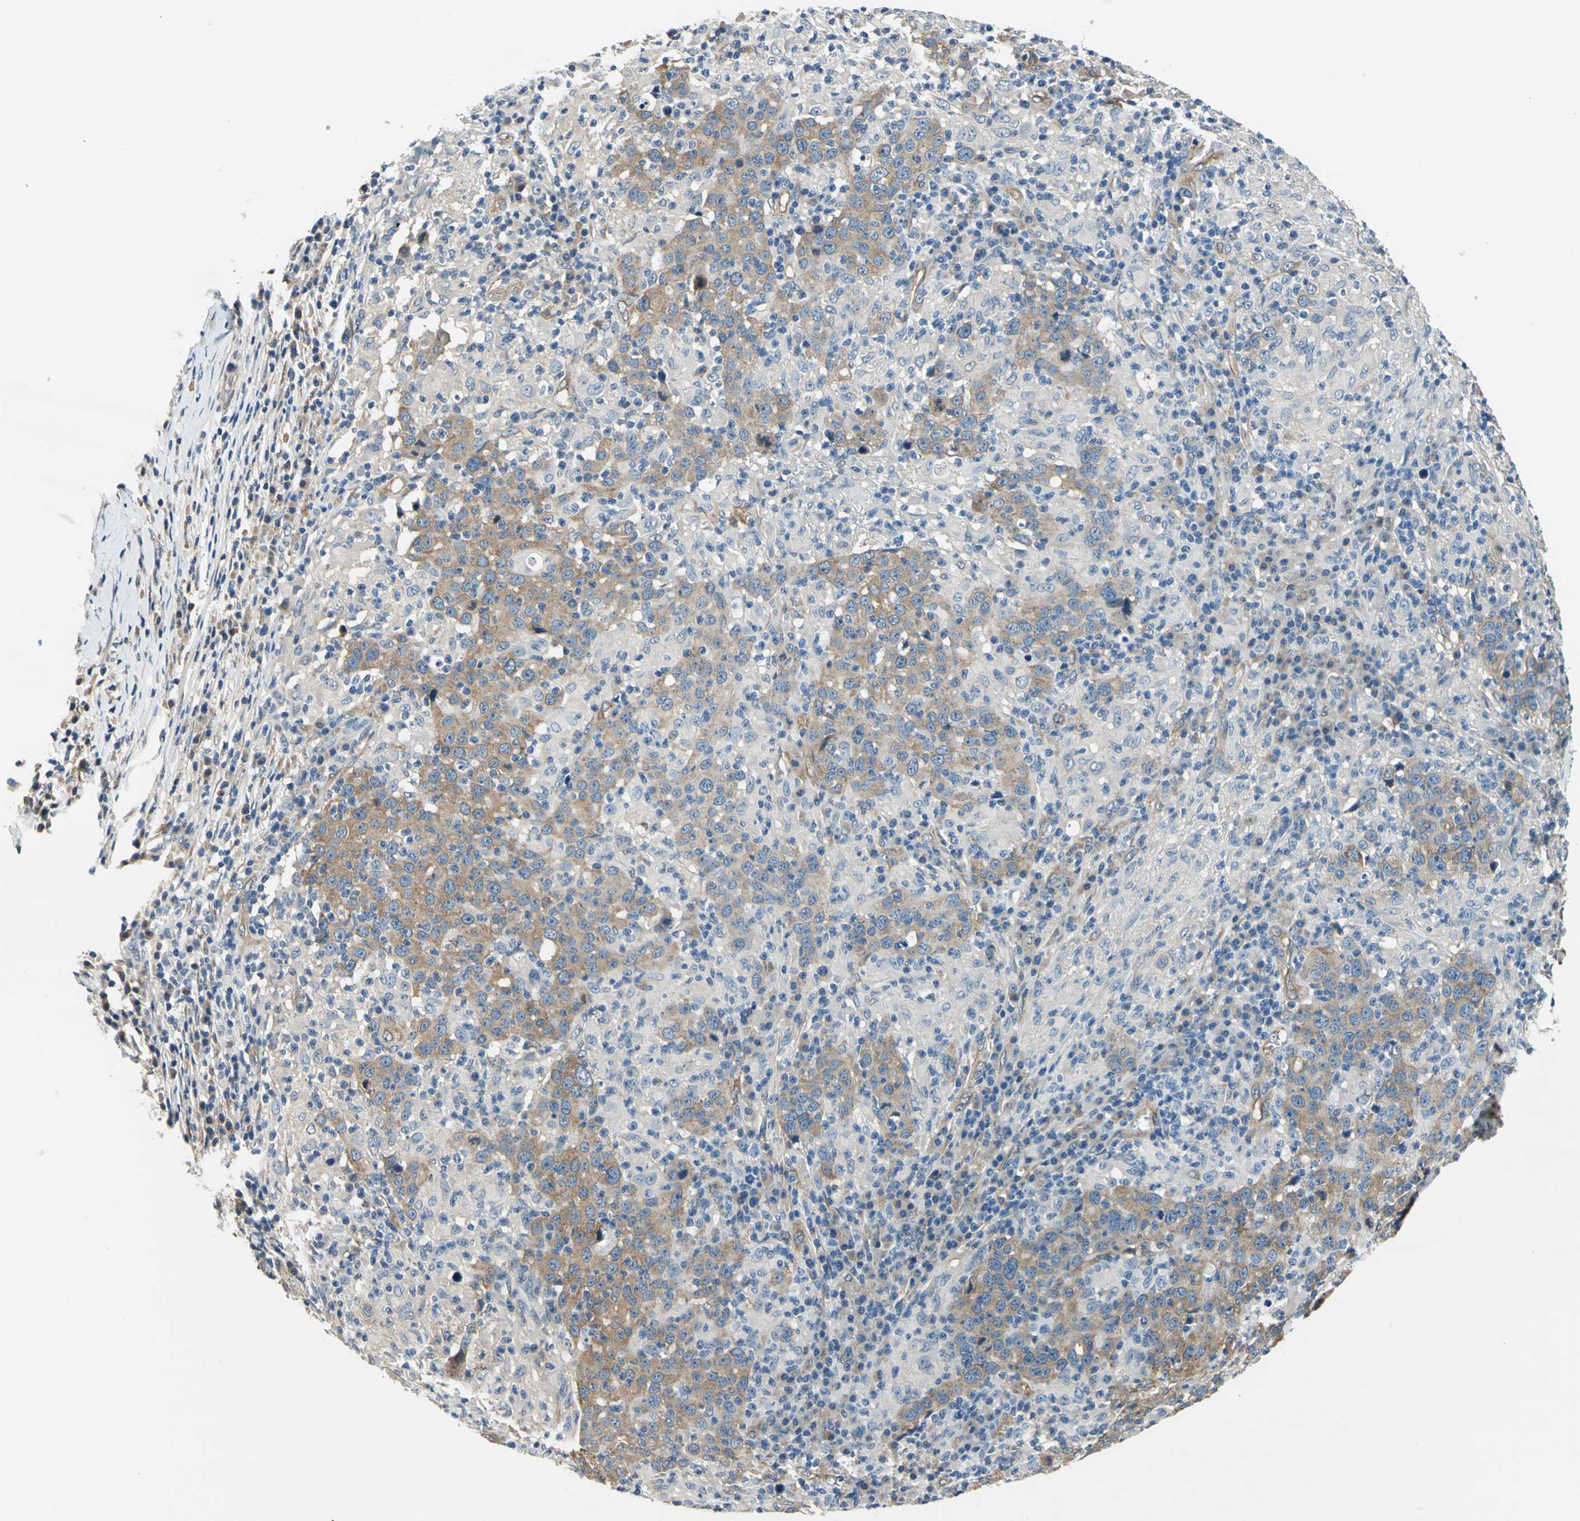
{"staining": {"intensity": "weak", "quantity": "25%-75%", "location": "cytoplasmic/membranous"}, "tissue": "head and neck cancer", "cell_type": "Tumor cells", "image_type": "cancer", "snomed": [{"axis": "morphology", "description": "Adenocarcinoma, NOS"}, {"axis": "topography", "description": "Salivary gland"}, {"axis": "topography", "description": "Head-Neck"}], "caption": "The micrograph demonstrates staining of head and neck cancer, revealing weak cytoplasmic/membranous protein expression (brown color) within tumor cells.", "gene": "CDC42EP1", "patient": {"sex": "female", "age": 65}}